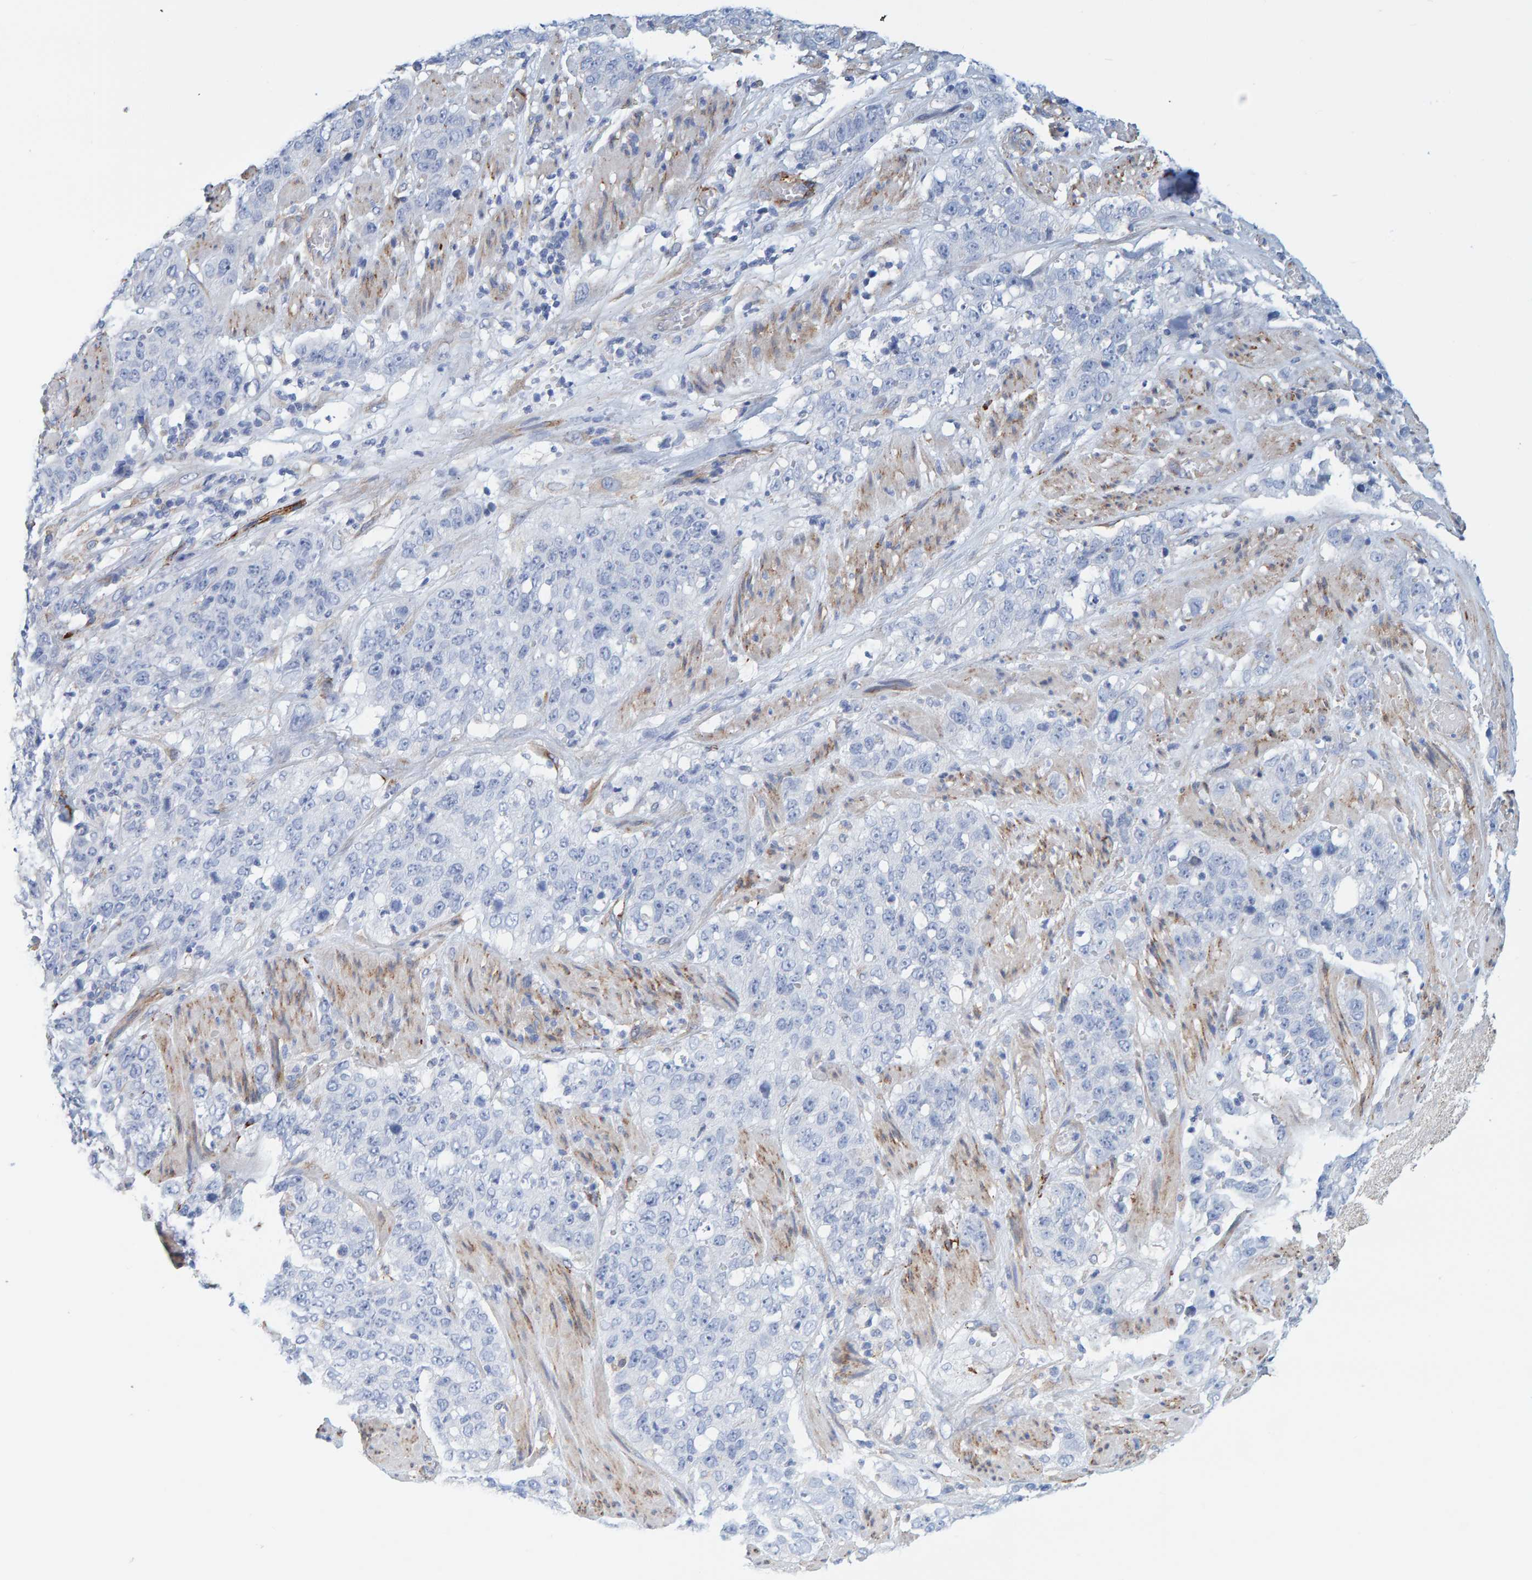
{"staining": {"intensity": "negative", "quantity": "none", "location": "none"}, "tissue": "stomach cancer", "cell_type": "Tumor cells", "image_type": "cancer", "snomed": [{"axis": "morphology", "description": "Adenocarcinoma, NOS"}, {"axis": "topography", "description": "Stomach"}], "caption": "Adenocarcinoma (stomach) stained for a protein using immunohistochemistry (IHC) displays no positivity tumor cells.", "gene": "MAP1B", "patient": {"sex": "male", "age": 48}}